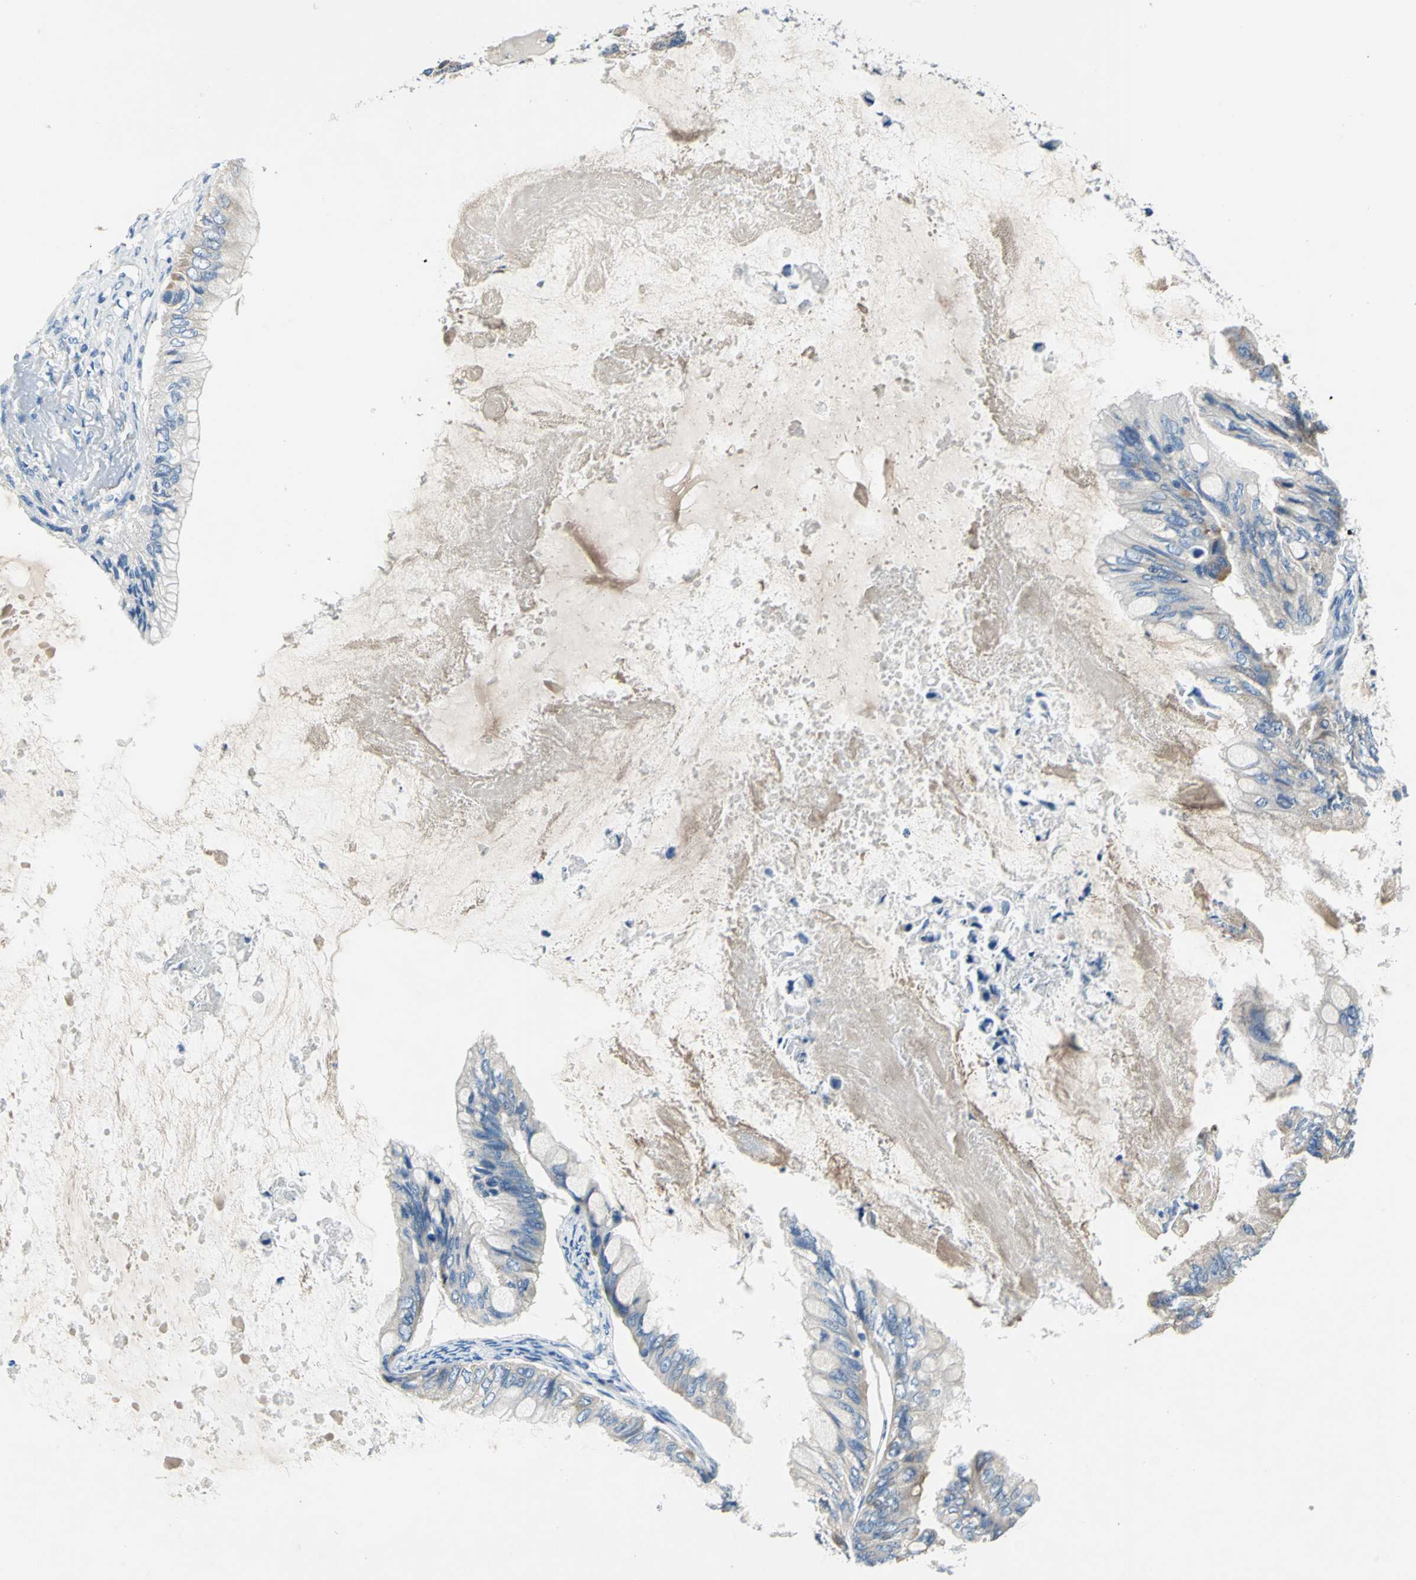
{"staining": {"intensity": "weak", "quantity": "25%-75%", "location": "cytoplasmic/membranous"}, "tissue": "ovarian cancer", "cell_type": "Tumor cells", "image_type": "cancer", "snomed": [{"axis": "morphology", "description": "Cystadenocarcinoma, mucinous, NOS"}, {"axis": "topography", "description": "Ovary"}], "caption": "Mucinous cystadenocarcinoma (ovarian) stained with immunohistochemistry displays weak cytoplasmic/membranous expression in approximately 25%-75% of tumor cells. Using DAB (3,3'-diaminobenzidine) (brown) and hematoxylin (blue) stains, captured at high magnification using brightfield microscopy.", "gene": "TRIM25", "patient": {"sex": "female", "age": 80}}